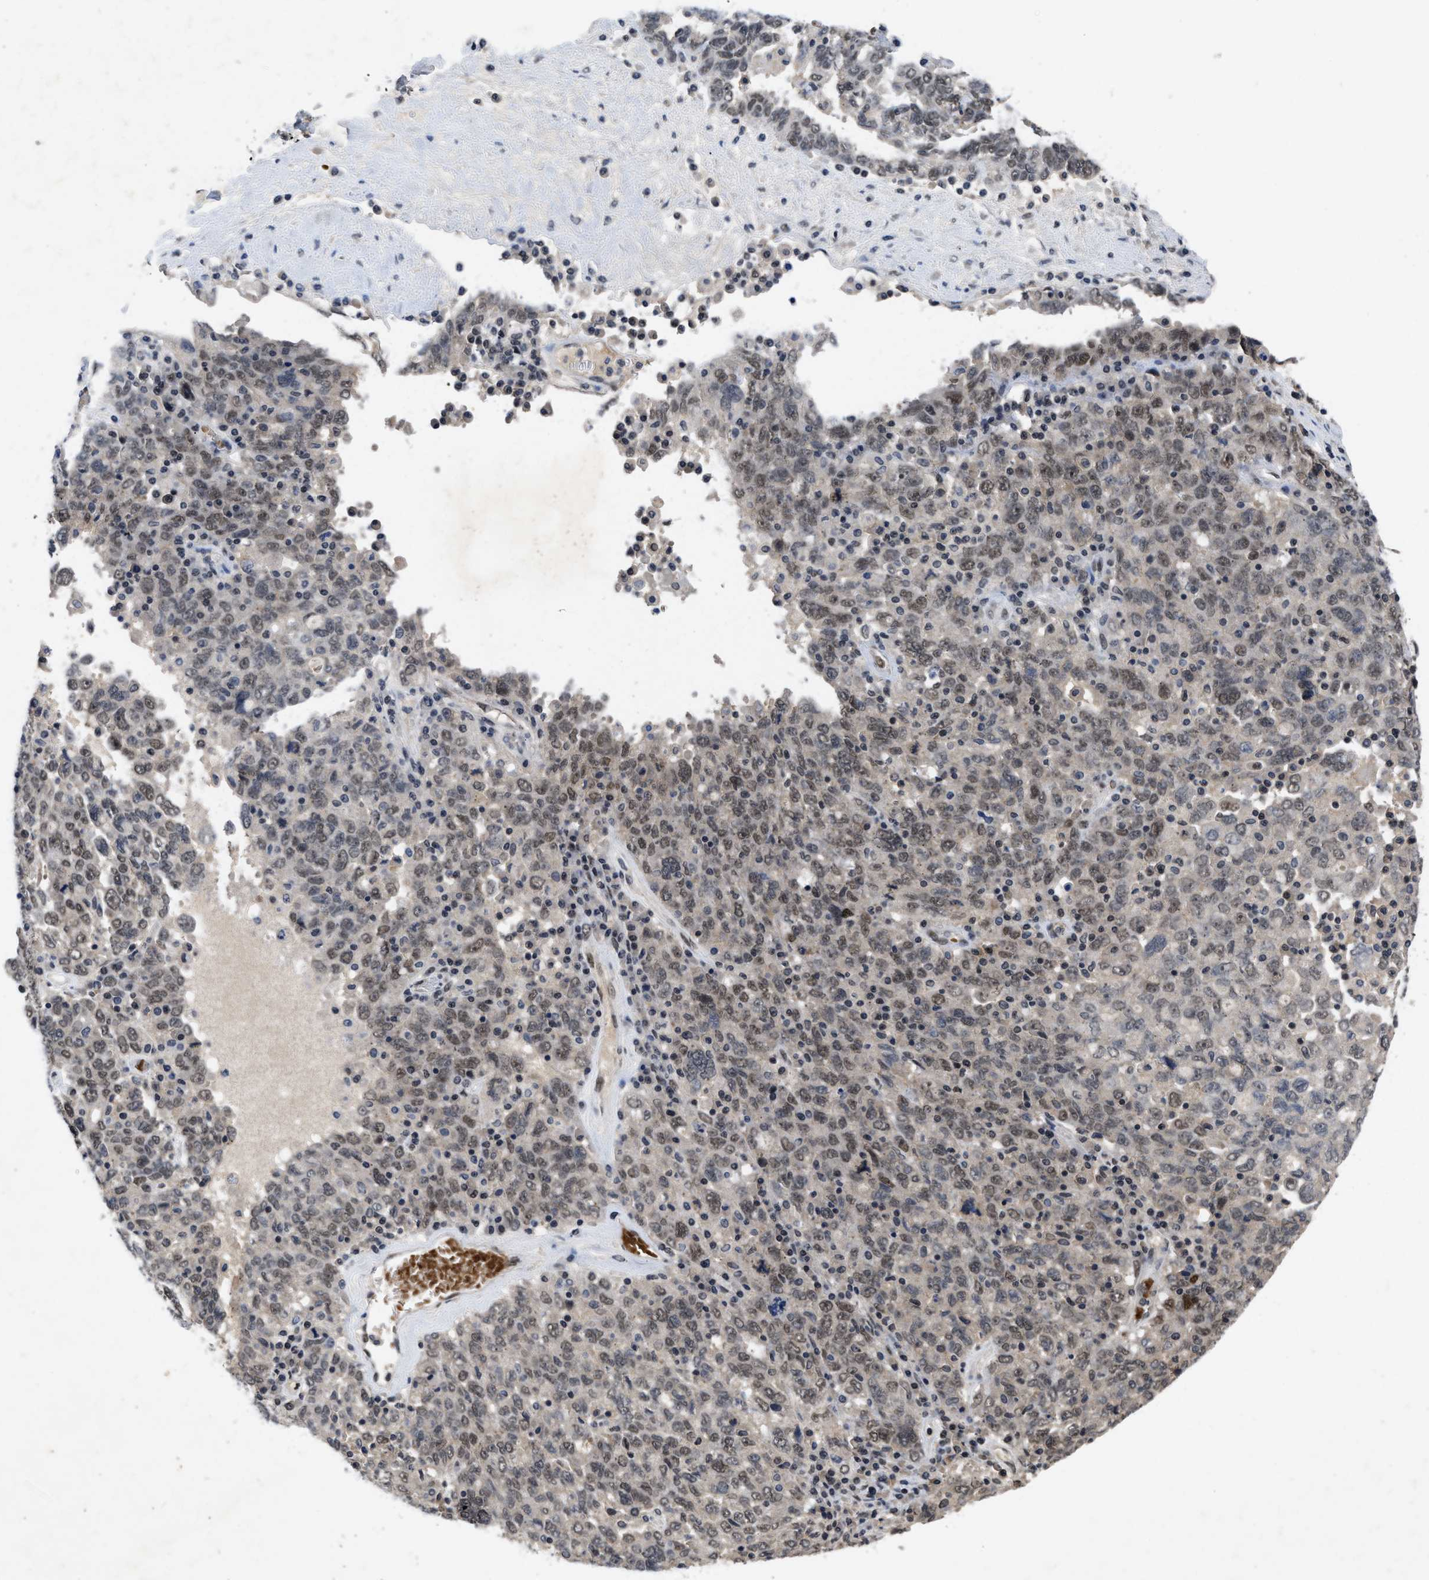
{"staining": {"intensity": "weak", "quantity": ">75%", "location": "nuclear"}, "tissue": "ovarian cancer", "cell_type": "Tumor cells", "image_type": "cancer", "snomed": [{"axis": "morphology", "description": "Carcinoma, endometroid"}, {"axis": "topography", "description": "Ovary"}], "caption": "Immunohistochemistry of endometroid carcinoma (ovarian) demonstrates low levels of weak nuclear positivity in about >75% of tumor cells.", "gene": "ZNF346", "patient": {"sex": "female", "age": 62}}